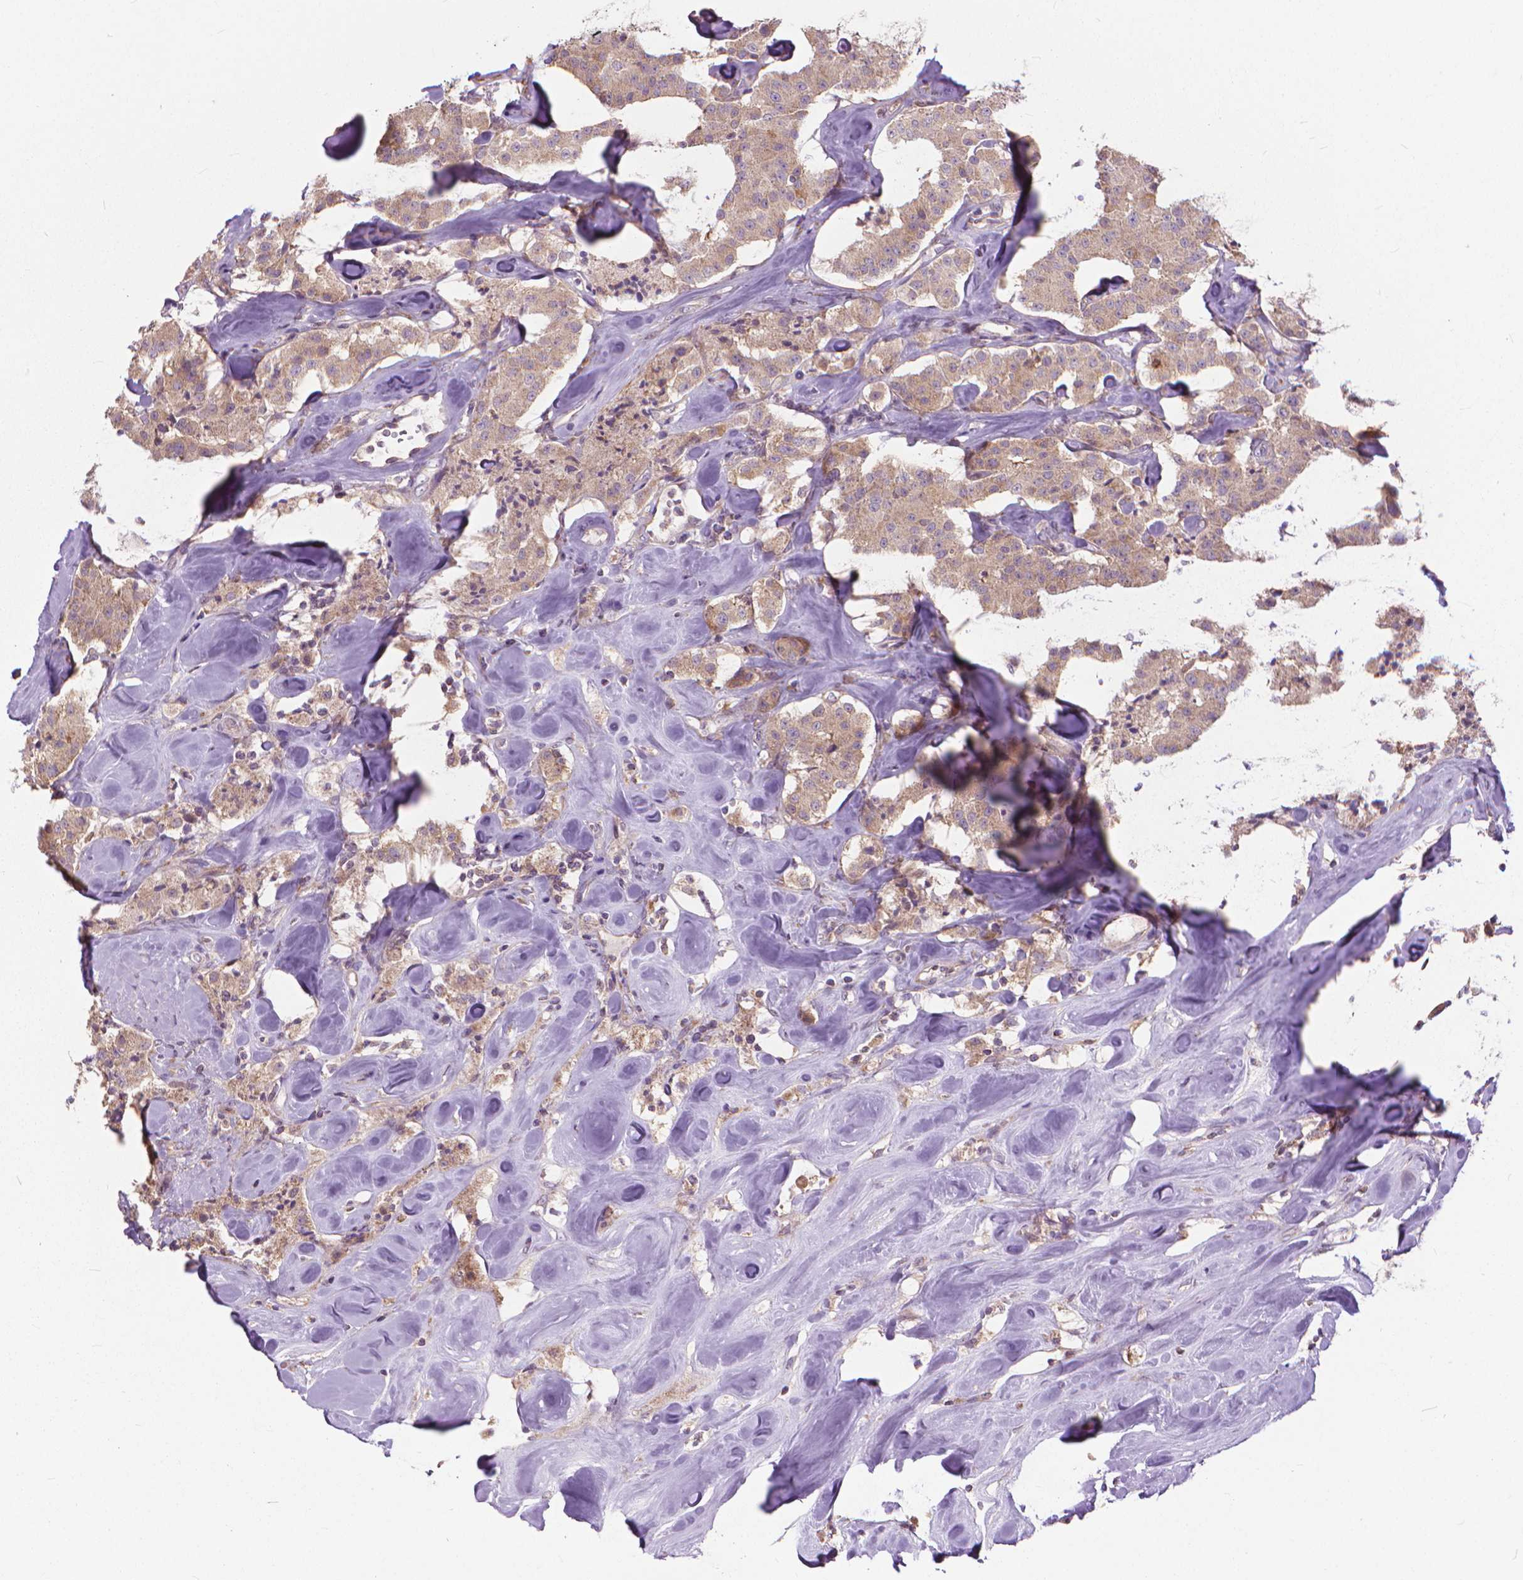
{"staining": {"intensity": "moderate", "quantity": ">75%", "location": "cytoplasmic/membranous"}, "tissue": "carcinoid", "cell_type": "Tumor cells", "image_type": "cancer", "snomed": [{"axis": "morphology", "description": "Carcinoid, malignant, NOS"}, {"axis": "topography", "description": "Pancreas"}], "caption": "DAB immunohistochemical staining of human malignant carcinoid shows moderate cytoplasmic/membranous protein staining in approximately >75% of tumor cells. Immunohistochemistry stains the protein of interest in brown and the nuclei are stained blue.", "gene": "NUDT1", "patient": {"sex": "male", "age": 41}}